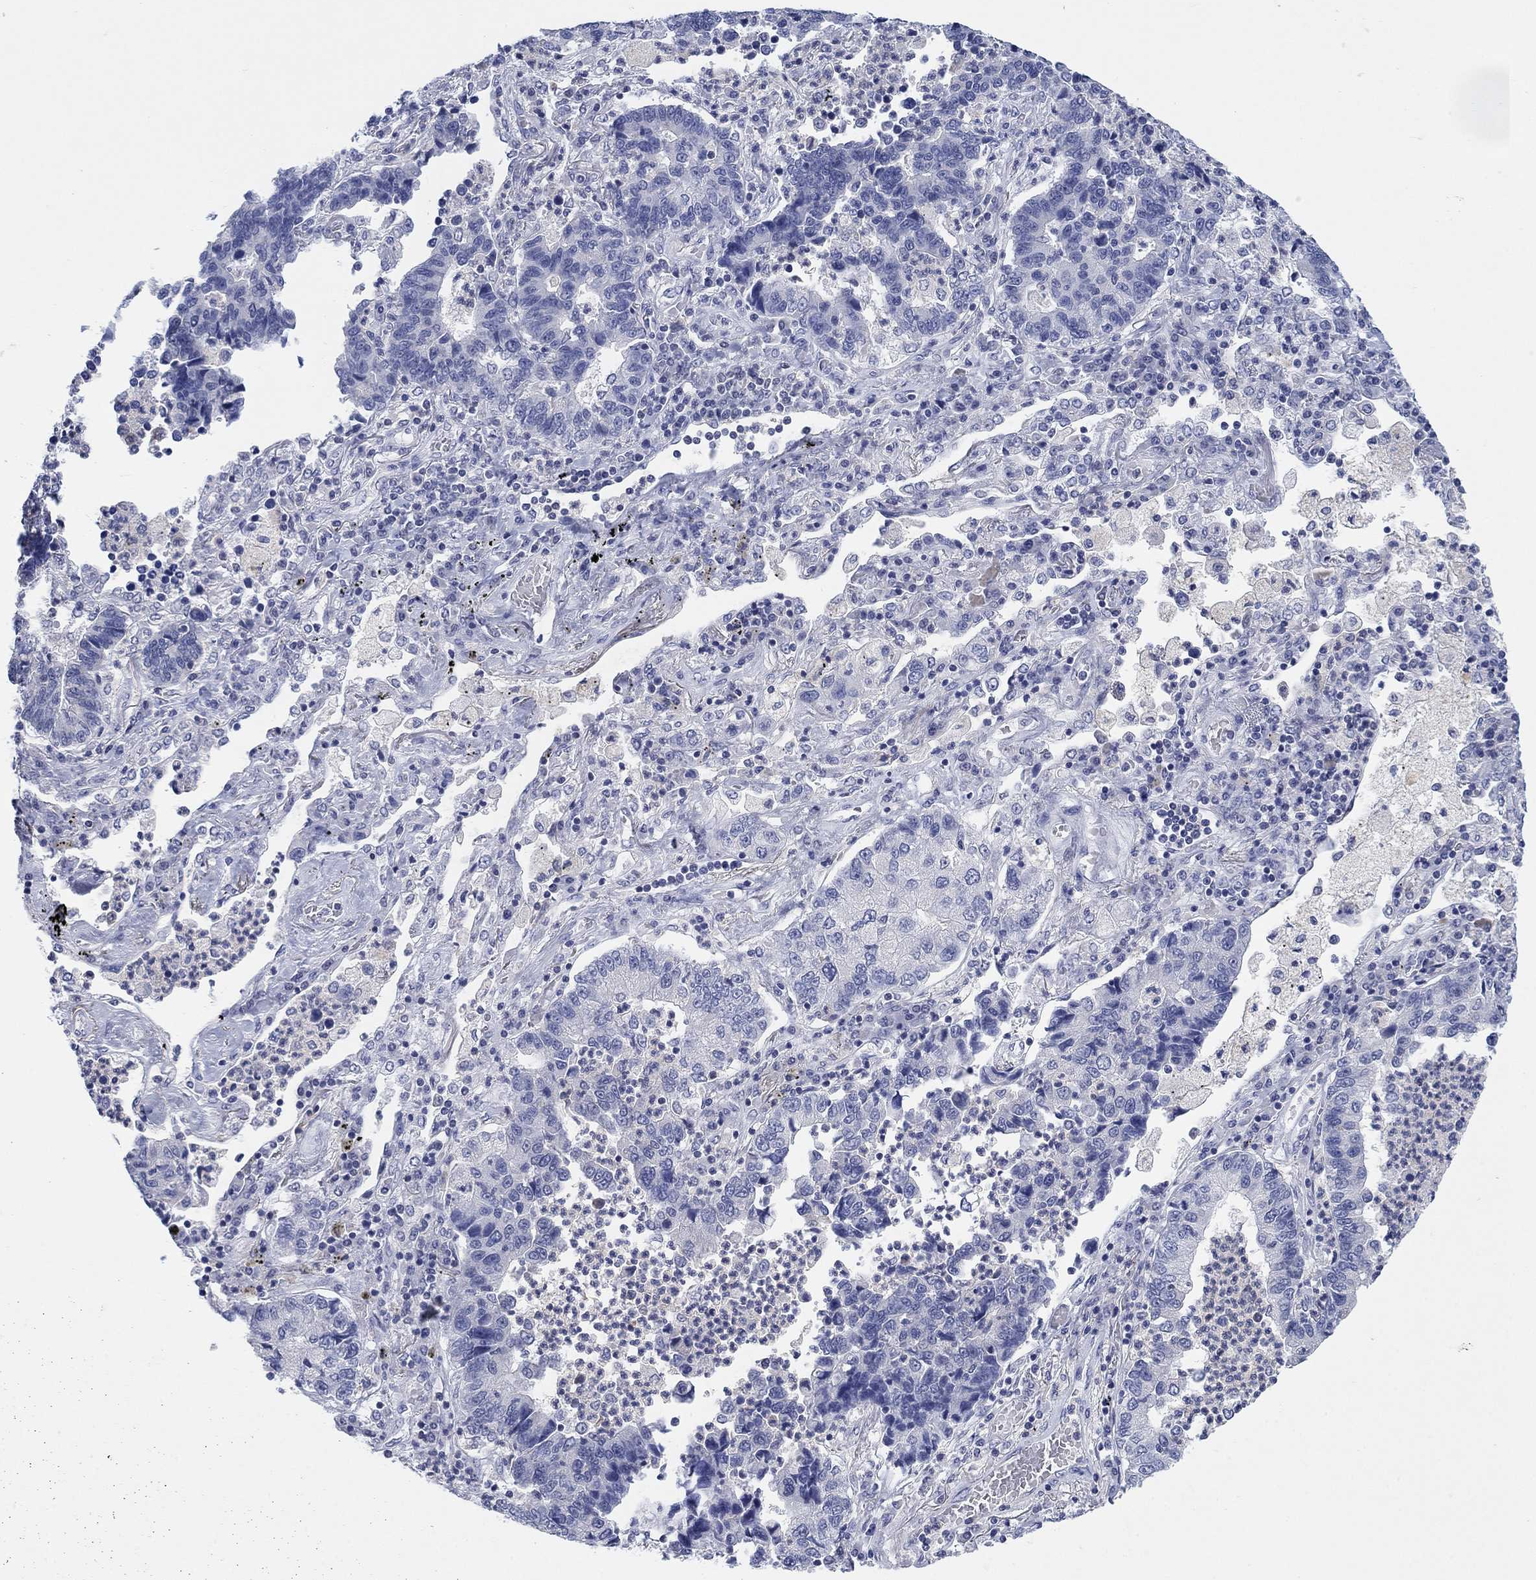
{"staining": {"intensity": "negative", "quantity": "none", "location": "none"}, "tissue": "lung cancer", "cell_type": "Tumor cells", "image_type": "cancer", "snomed": [{"axis": "morphology", "description": "Adenocarcinoma, NOS"}, {"axis": "topography", "description": "Lung"}], "caption": "DAB immunohistochemical staining of human lung cancer reveals no significant staining in tumor cells.", "gene": "FER1L6", "patient": {"sex": "female", "age": 57}}